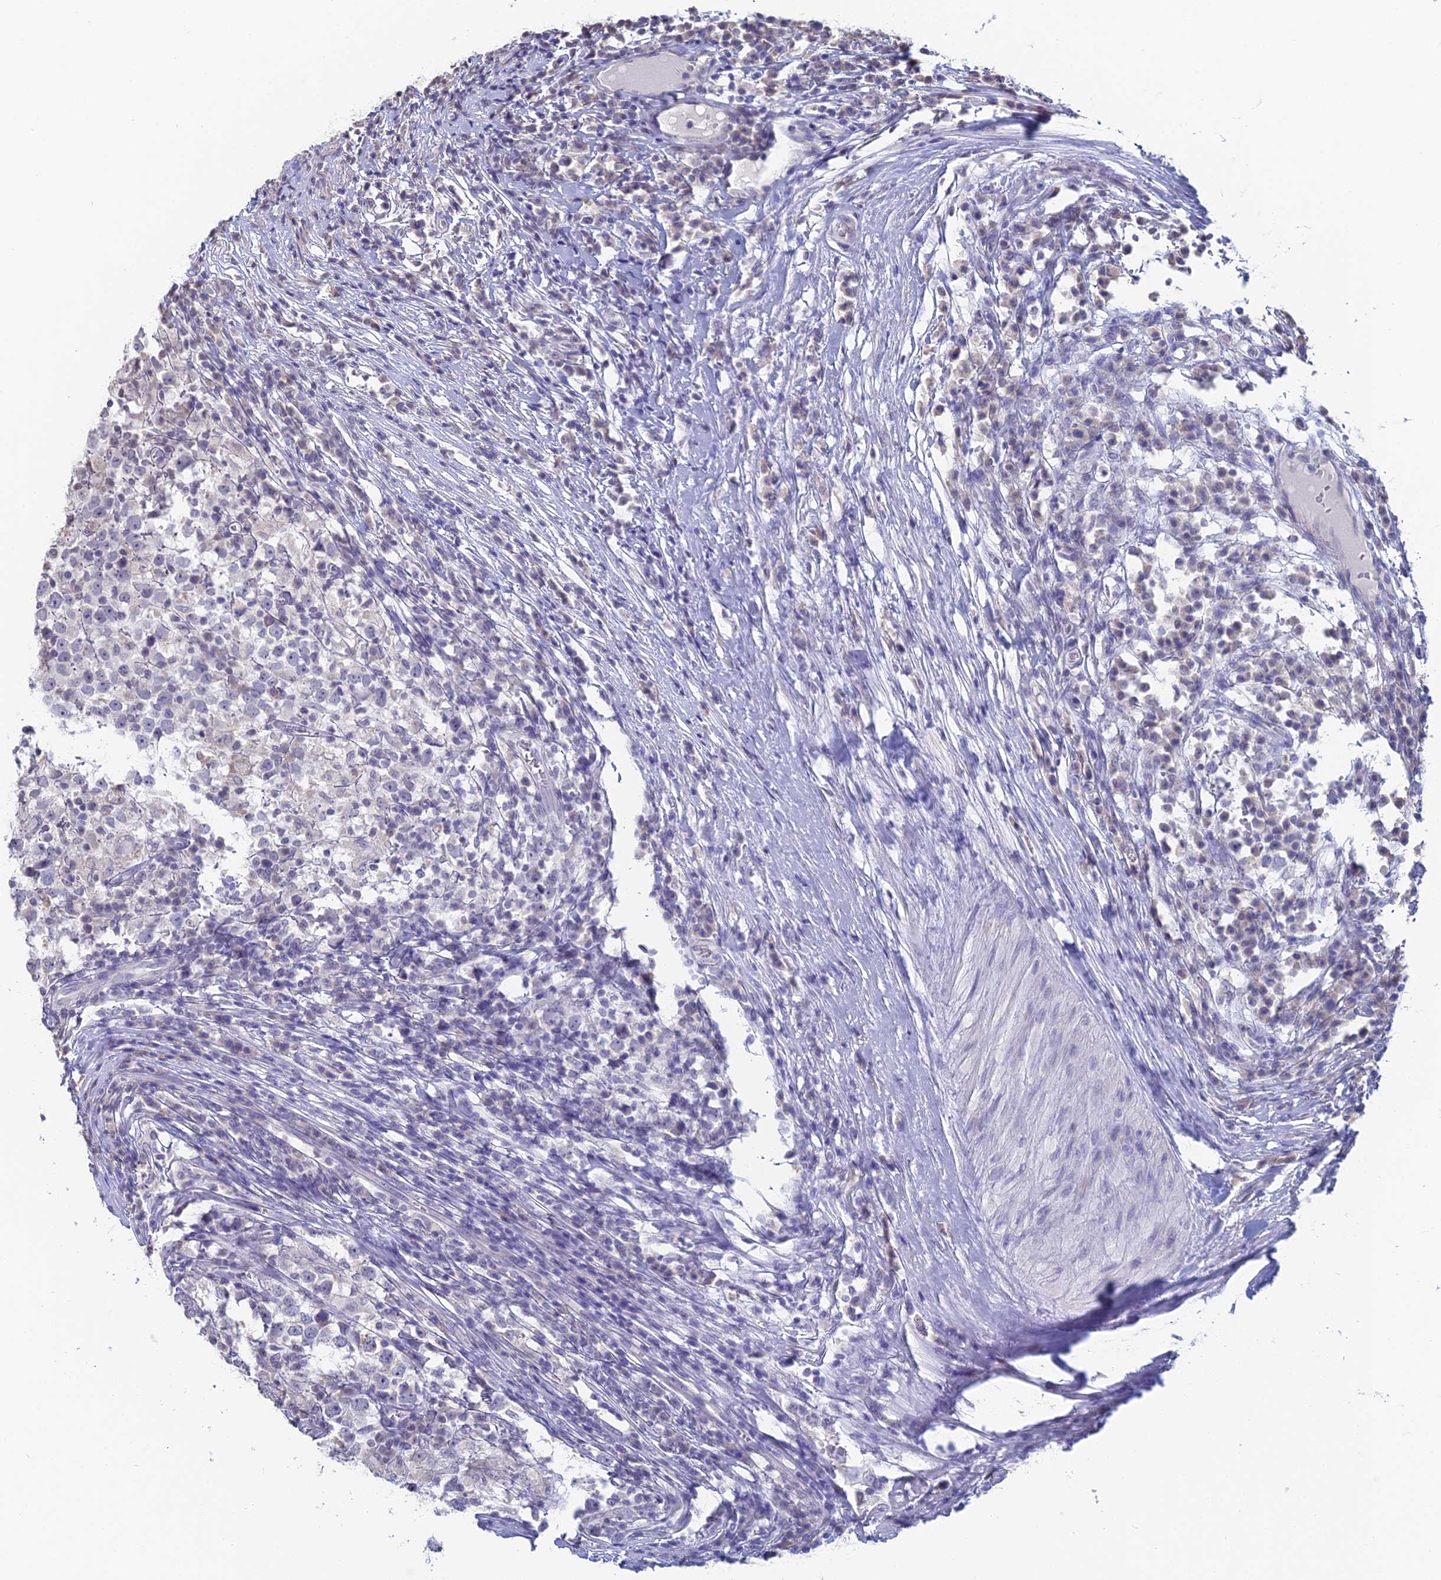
{"staining": {"intensity": "negative", "quantity": "none", "location": "none"}, "tissue": "testis cancer", "cell_type": "Tumor cells", "image_type": "cancer", "snomed": [{"axis": "morphology", "description": "Seminoma, NOS"}, {"axis": "topography", "description": "Testis"}], "caption": "Immunohistochemistry (IHC) of human testis cancer exhibits no staining in tumor cells.", "gene": "PRR22", "patient": {"sex": "male", "age": 65}}